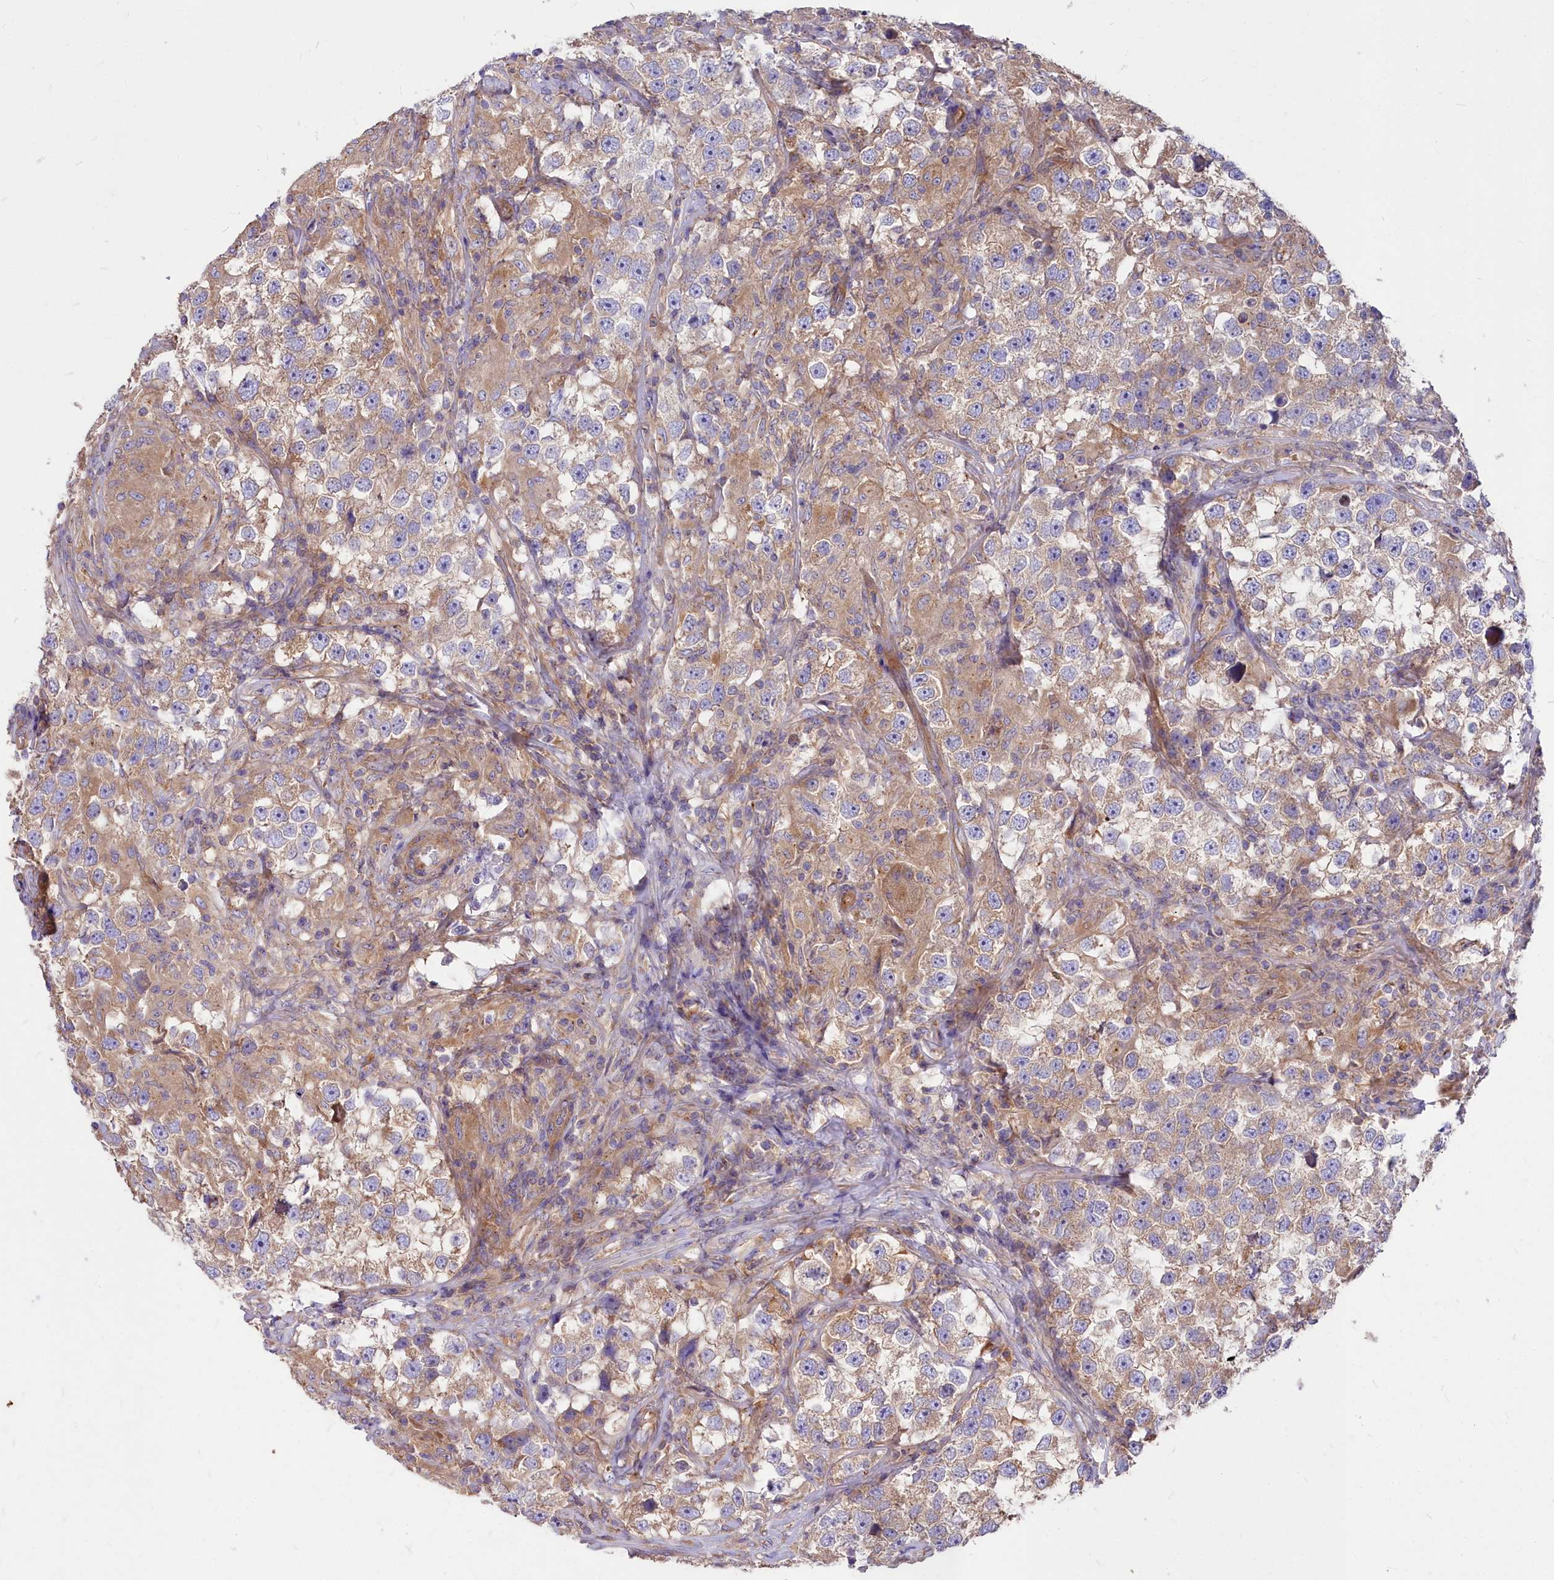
{"staining": {"intensity": "moderate", "quantity": "25%-75%", "location": "cytoplasmic/membranous"}, "tissue": "testis cancer", "cell_type": "Tumor cells", "image_type": "cancer", "snomed": [{"axis": "morphology", "description": "Seminoma, NOS"}, {"axis": "topography", "description": "Testis"}], "caption": "About 25%-75% of tumor cells in seminoma (testis) display moderate cytoplasmic/membranous protein positivity as visualized by brown immunohistochemical staining.", "gene": "DCTN3", "patient": {"sex": "male", "age": 46}}